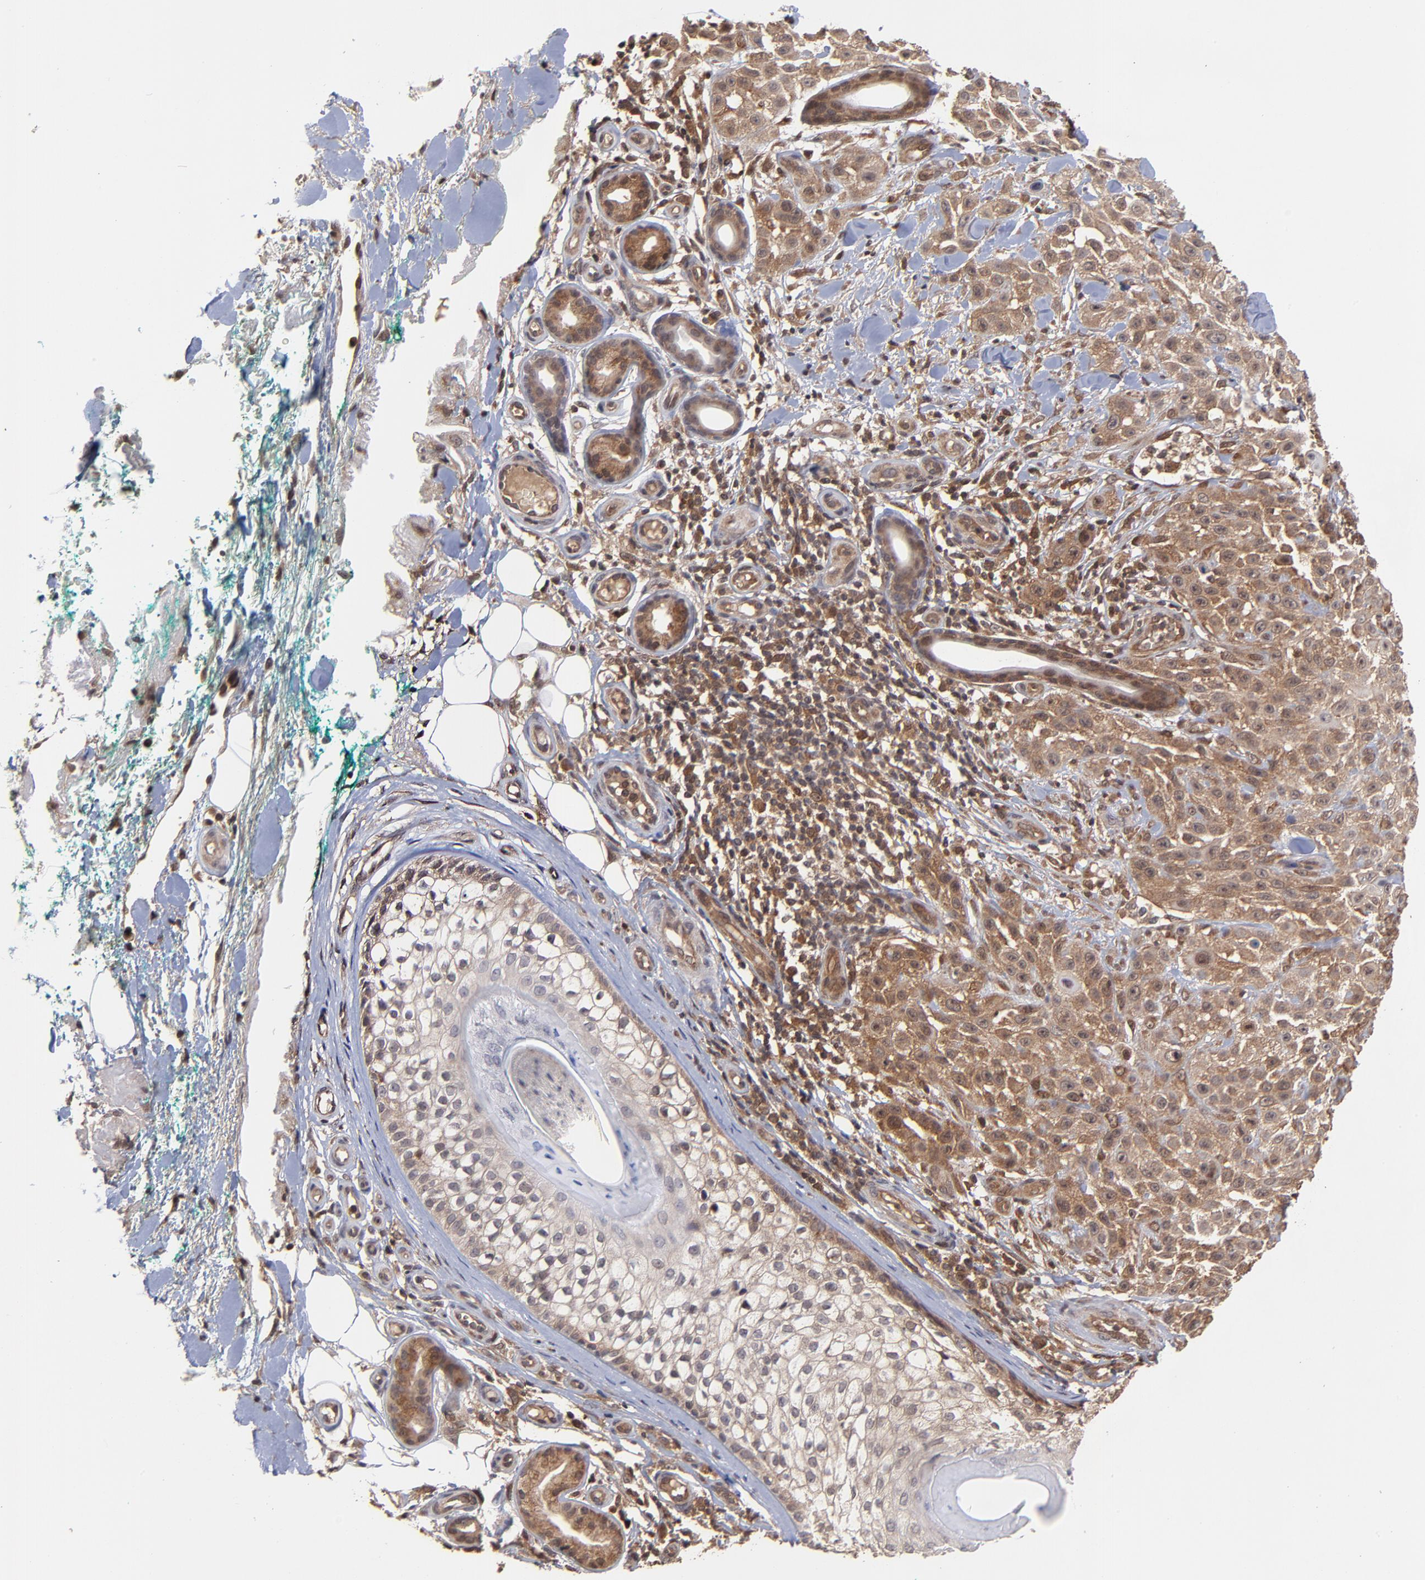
{"staining": {"intensity": "moderate", "quantity": ">75%", "location": "cytoplasmic/membranous"}, "tissue": "skin cancer", "cell_type": "Tumor cells", "image_type": "cancer", "snomed": [{"axis": "morphology", "description": "Squamous cell carcinoma, NOS"}, {"axis": "topography", "description": "Skin"}], "caption": "IHC photomicrograph of neoplastic tissue: human skin squamous cell carcinoma stained using immunohistochemistry (IHC) reveals medium levels of moderate protein expression localized specifically in the cytoplasmic/membranous of tumor cells, appearing as a cytoplasmic/membranous brown color.", "gene": "UBE2L6", "patient": {"sex": "female", "age": 42}}